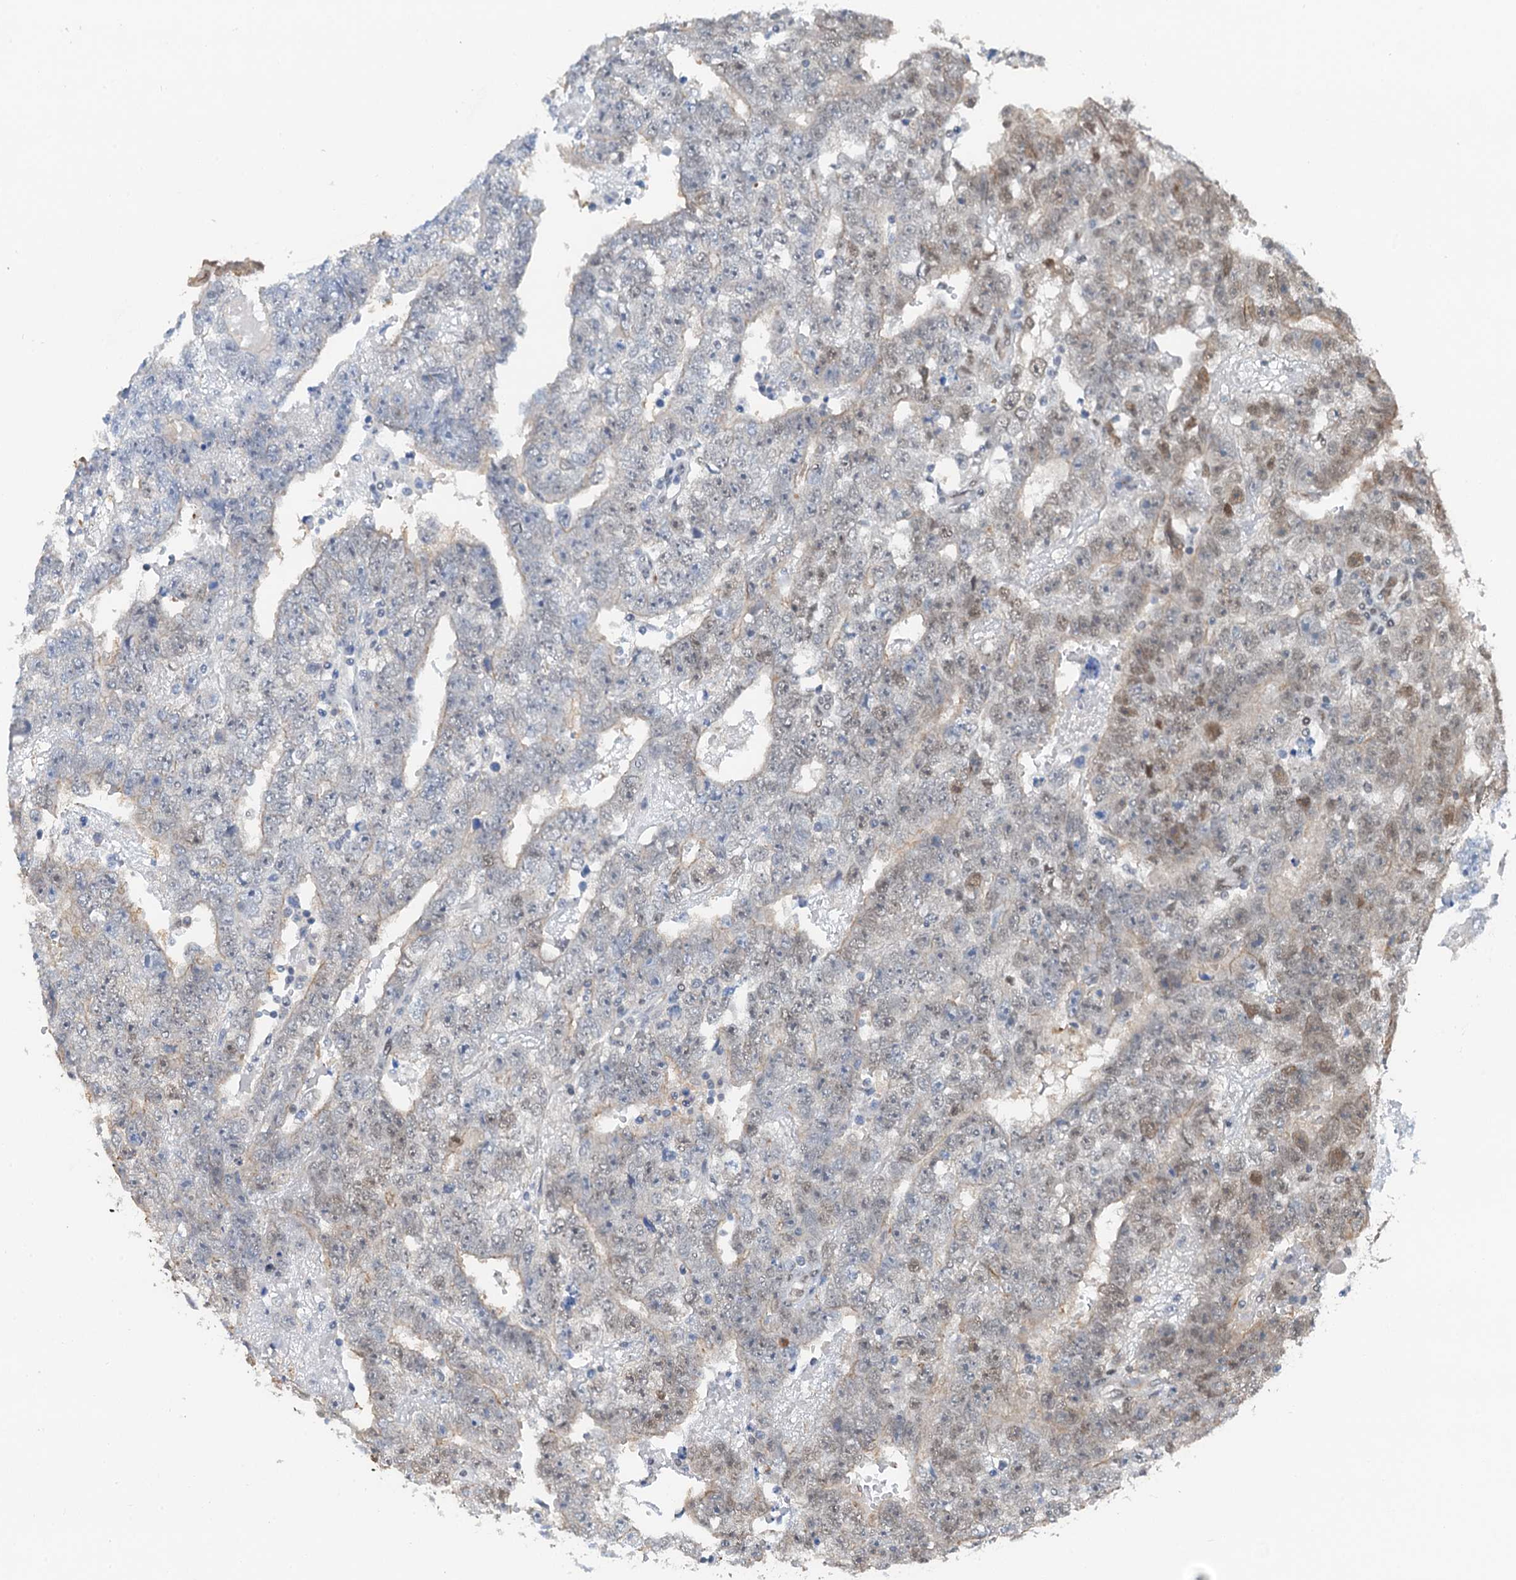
{"staining": {"intensity": "moderate", "quantity": "<25%", "location": "nuclear"}, "tissue": "testis cancer", "cell_type": "Tumor cells", "image_type": "cancer", "snomed": [{"axis": "morphology", "description": "Carcinoma, Embryonal, NOS"}, {"axis": "topography", "description": "Testis"}], "caption": "A brown stain highlights moderate nuclear staining of a protein in human testis embryonal carcinoma tumor cells.", "gene": "CFDP1", "patient": {"sex": "male", "age": 25}}